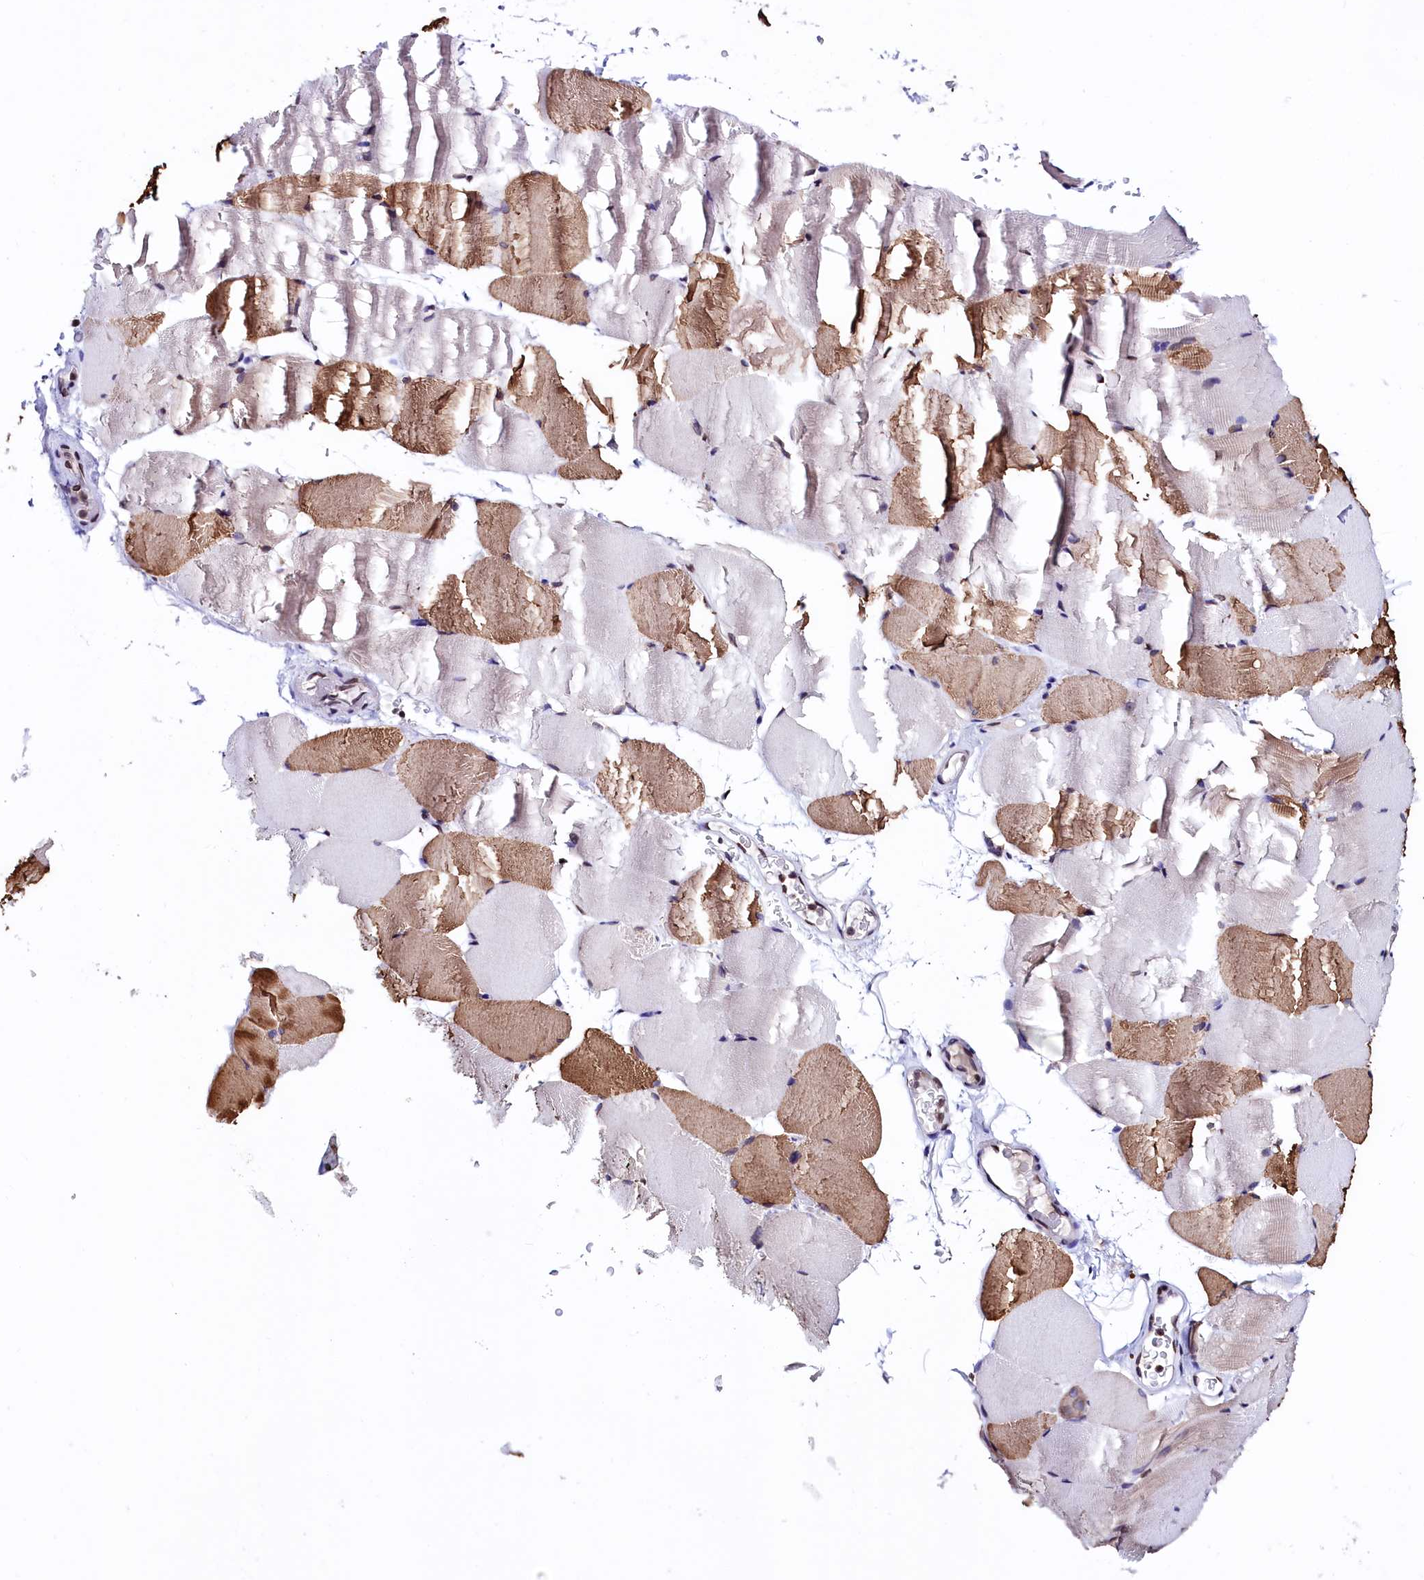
{"staining": {"intensity": "moderate", "quantity": "25%-75%", "location": "cytoplasmic/membranous"}, "tissue": "skeletal muscle", "cell_type": "Myocytes", "image_type": "normal", "snomed": [{"axis": "morphology", "description": "Normal tissue, NOS"}, {"axis": "topography", "description": "Skeletal muscle"}, {"axis": "topography", "description": "Parathyroid gland"}], "caption": "Skeletal muscle stained with DAB immunohistochemistry shows medium levels of moderate cytoplasmic/membranous expression in about 25%-75% of myocytes. (Brightfield microscopy of DAB IHC at high magnification).", "gene": "HAND1", "patient": {"sex": "female", "age": 37}}